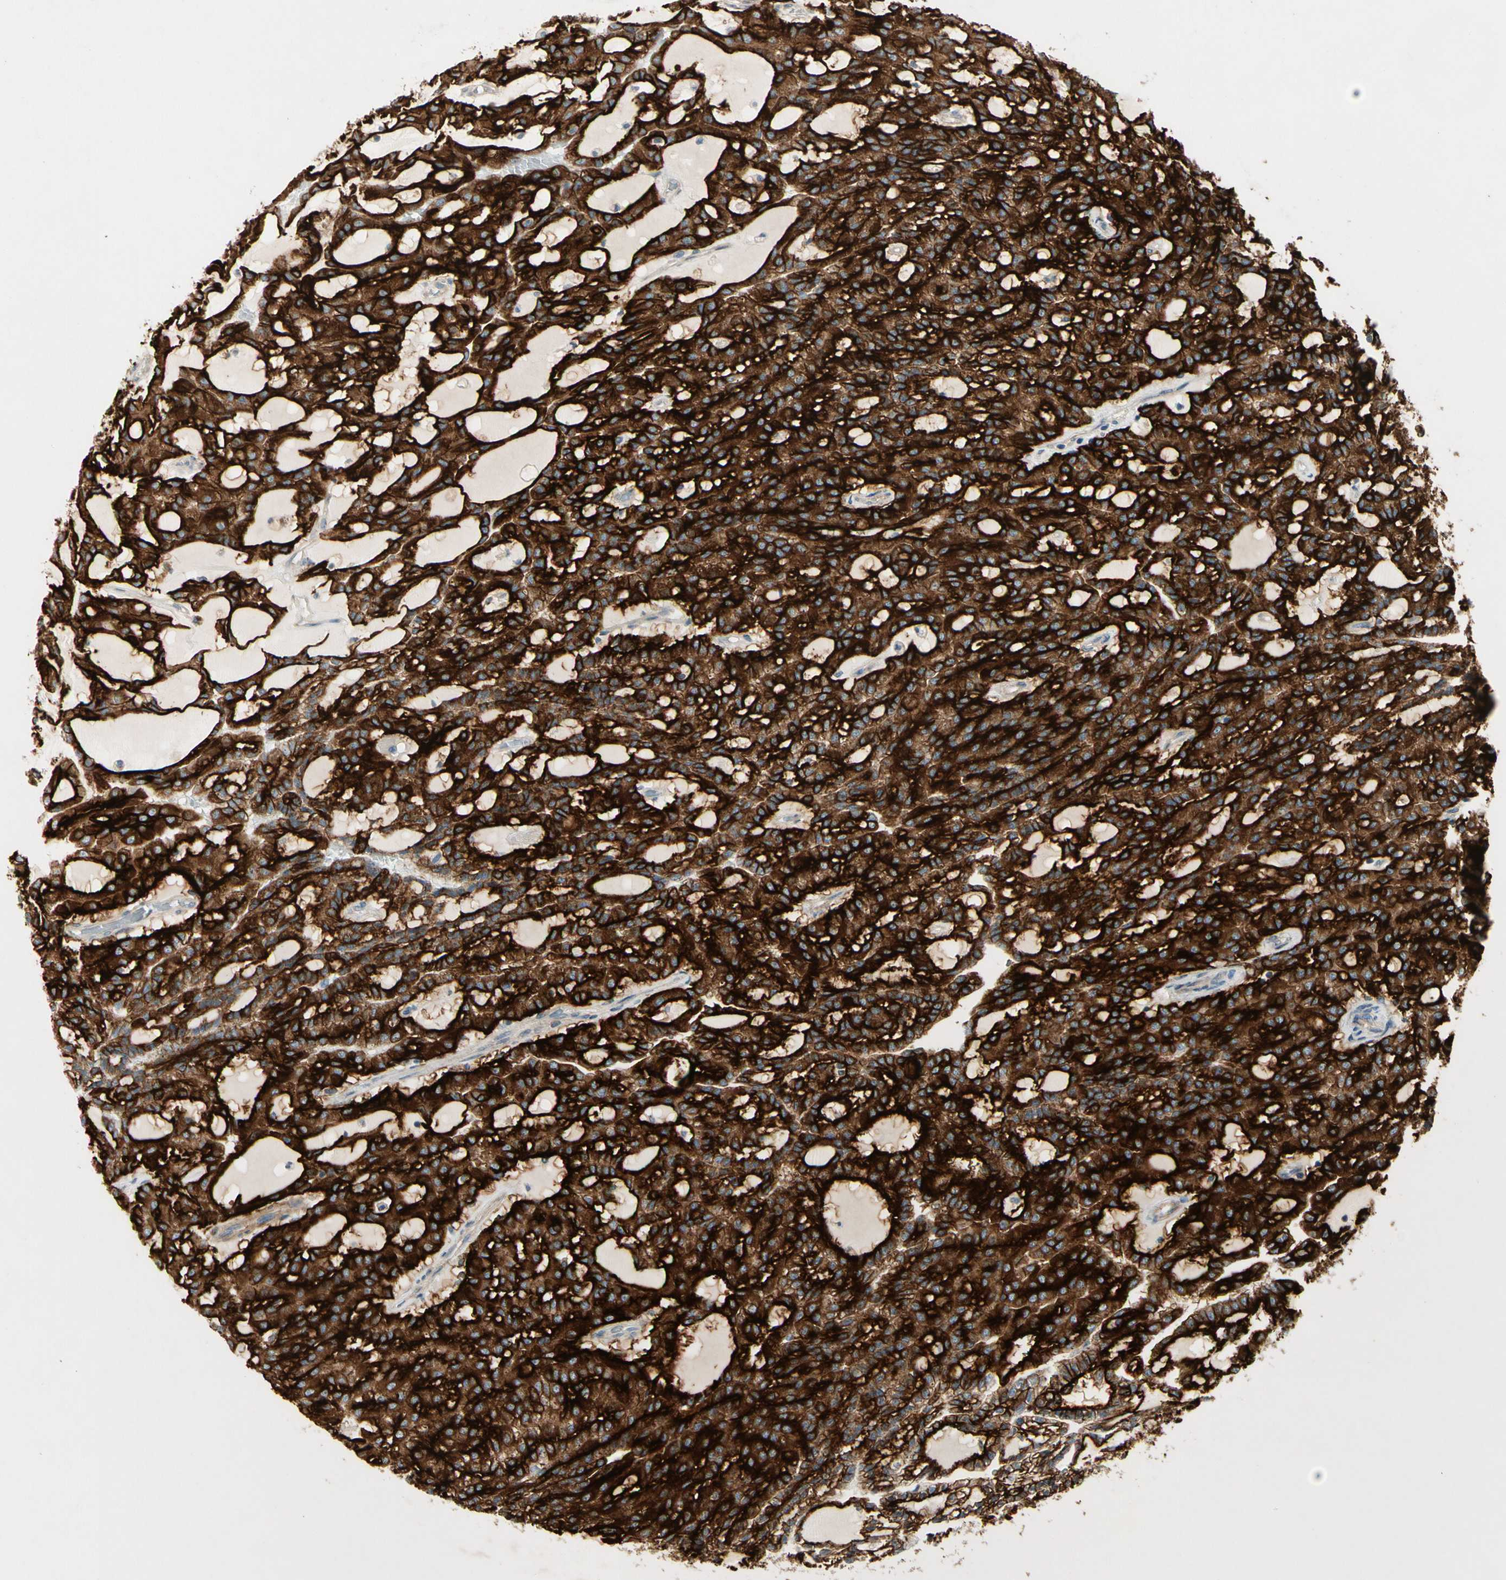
{"staining": {"intensity": "strong", "quantity": ">75%", "location": "cytoplasmic/membranous"}, "tissue": "renal cancer", "cell_type": "Tumor cells", "image_type": "cancer", "snomed": [{"axis": "morphology", "description": "Adenocarcinoma, NOS"}, {"axis": "topography", "description": "Kidney"}], "caption": "This image shows IHC staining of adenocarcinoma (renal), with high strong cytoplasmic/membranous positivity in about >75% of tumor cells.", "gene": "ITGA3", "patient": {"sex": "male", "age": 63}}